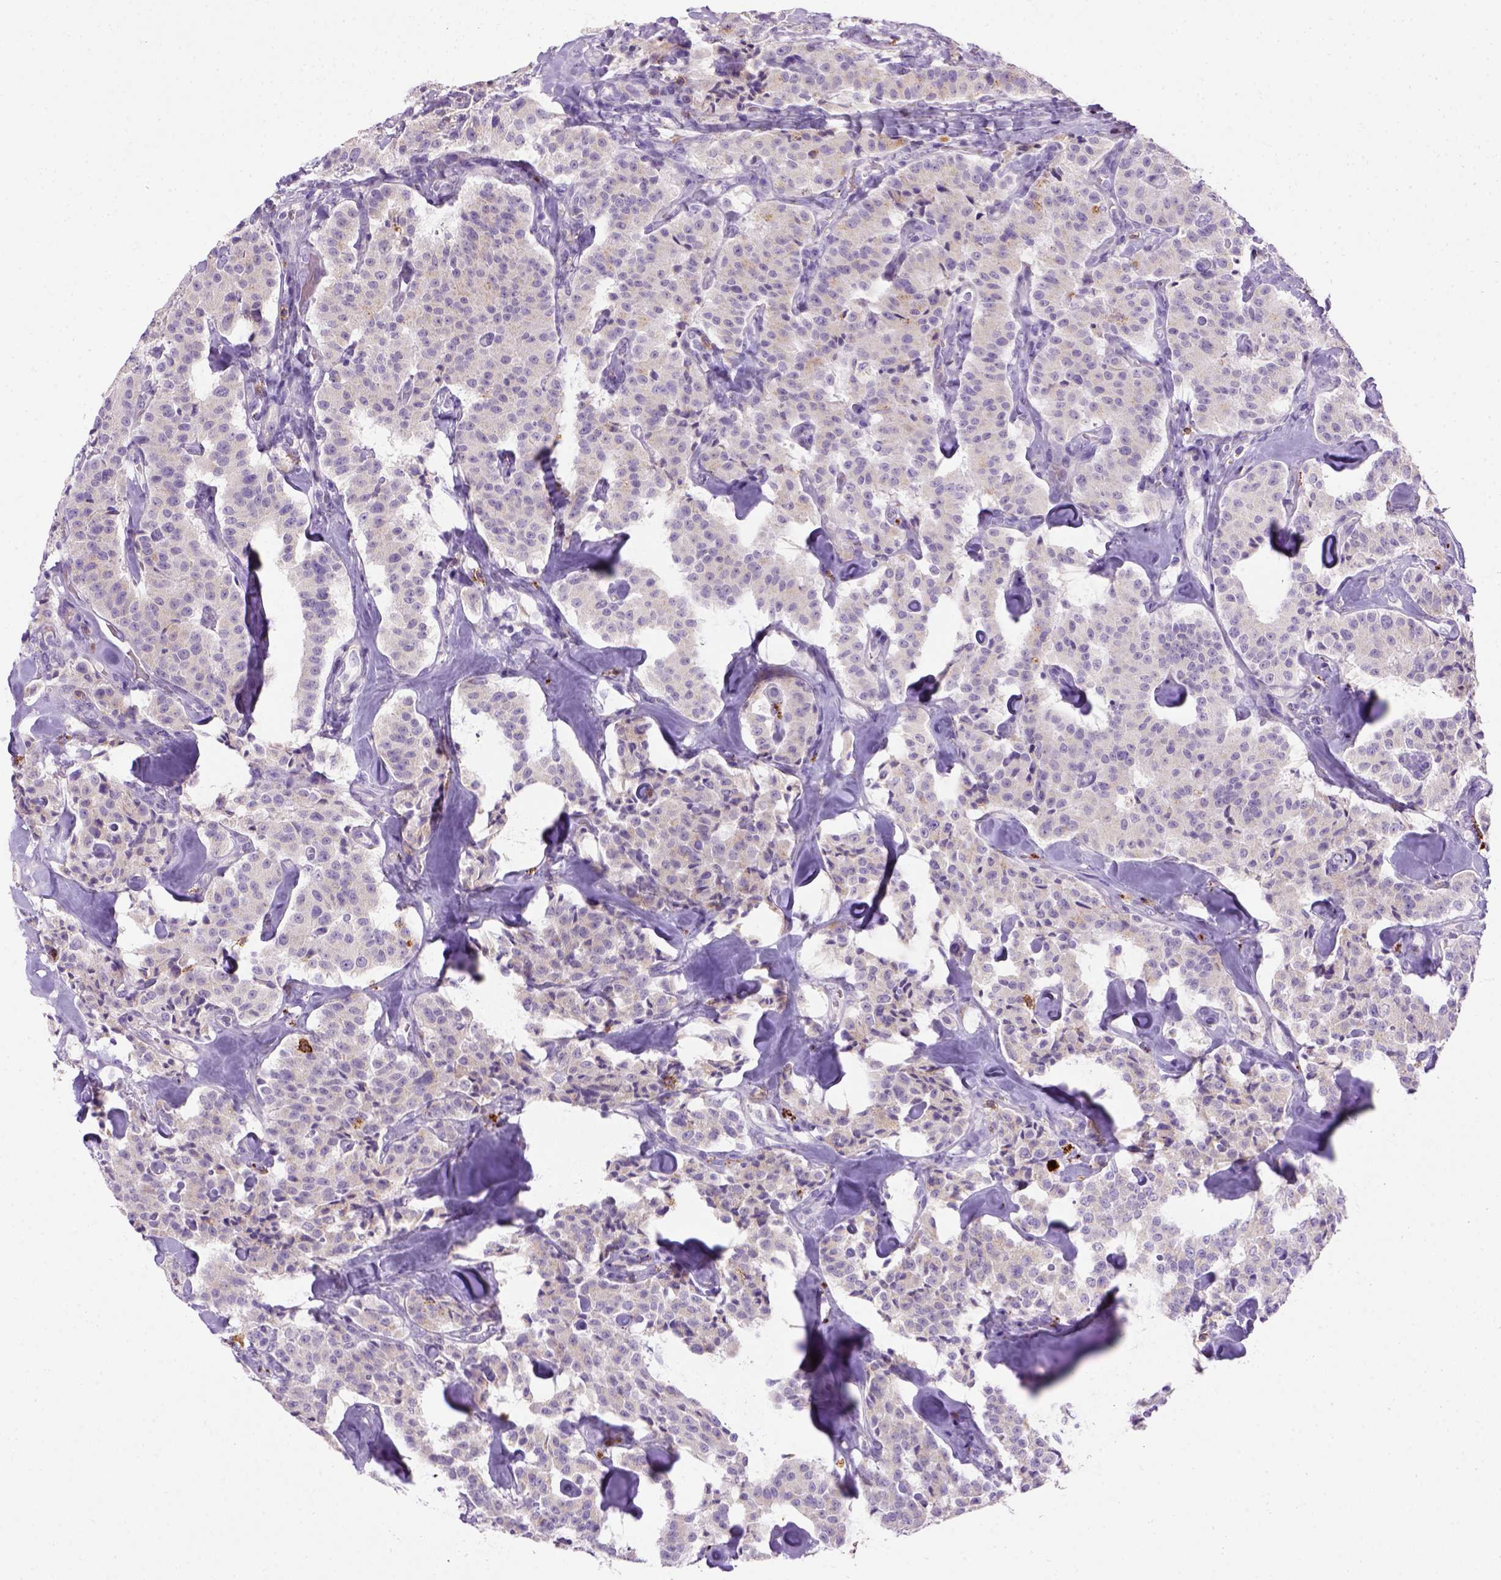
{"staining": {"intensity": "negative", "quantity": "none", "location": "none"}, "tissue": "carcinoid", "cell_type": "Tumor cells", "image_type": "cancer", "snomed": [{"axis": "morphology", "description": "Carcinoid, malignant, NOS"}, {"axis": "topography", "description": "Pancreas"}], "caption": "Protein analysis of malignant carcinoid demonstrates no significant positivity in tumor cells. (DAB (3,3'-diaminobenzidine) immunohistochemistry (IHC), high magnification).", "gene": "CD3E", "patient": {"sex": "male", "age": 41}}